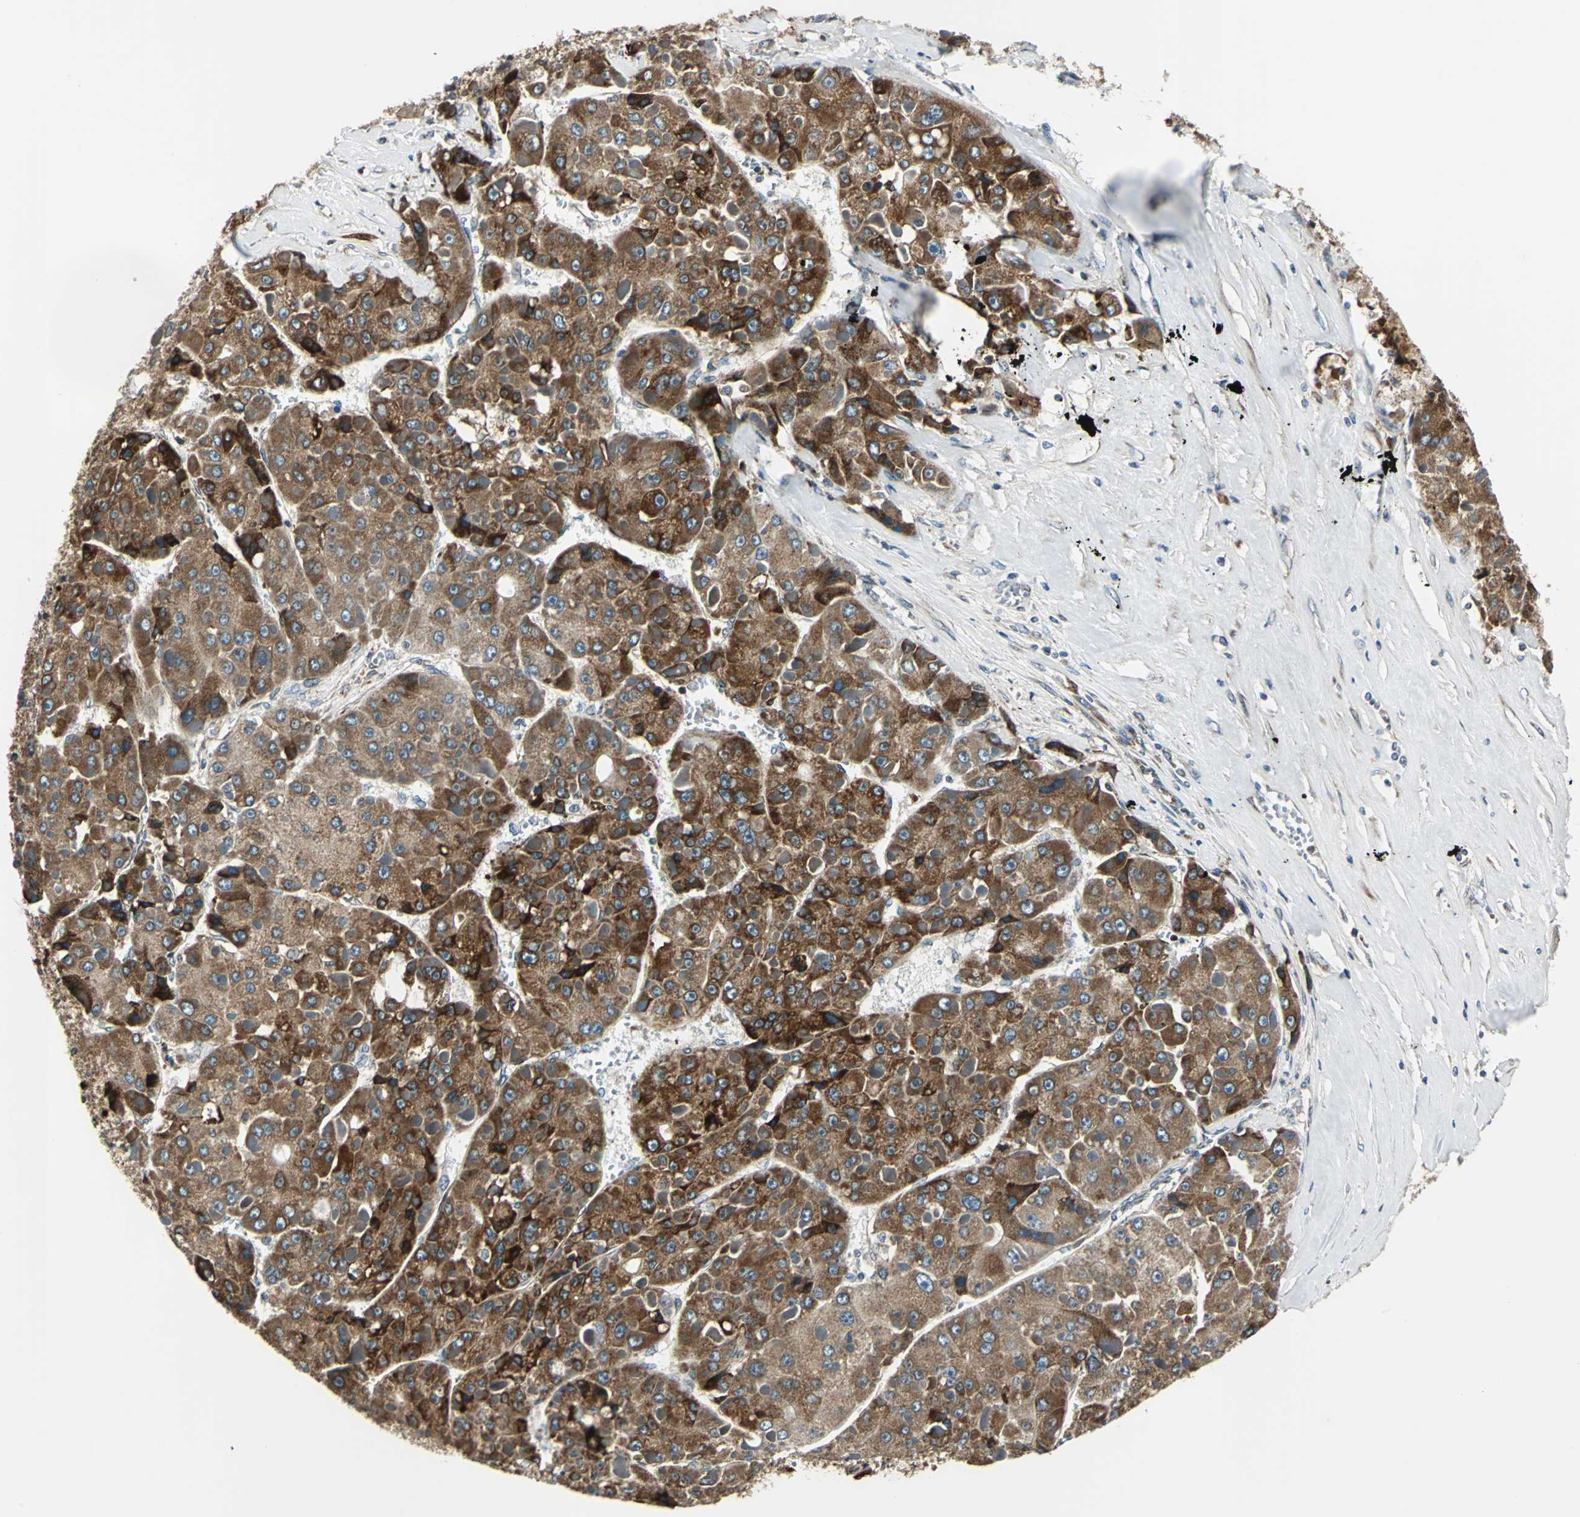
{"staining": {"intensity": "strong", "quantity": ">75%", "location": "cytoplasmic/membranous"}, "tissue": "liver cancer", "cell_type": "Tumor cells", "image_type": "cancer", "snomed": [{"axis": "morphology", "description": "Carcinoma, Hepatocellular, NOS"}, {"axis": "topography", "description": "Liver"}], "caption": "Immunohistochemistry staining of hepatocellular carcinoma (liver), which reveals high levels of strong cytoplasmic/membranous staining in approximately >75% of tumor cells indicating strong cytoplasmic/membranous protein staining. The staining was performed using DAB (brown) for protein detection and nuclei were counterstained in hematoxylin (blue).", "gene": "HTATIP2", "patient": {"sex": "female", "age": 73}}